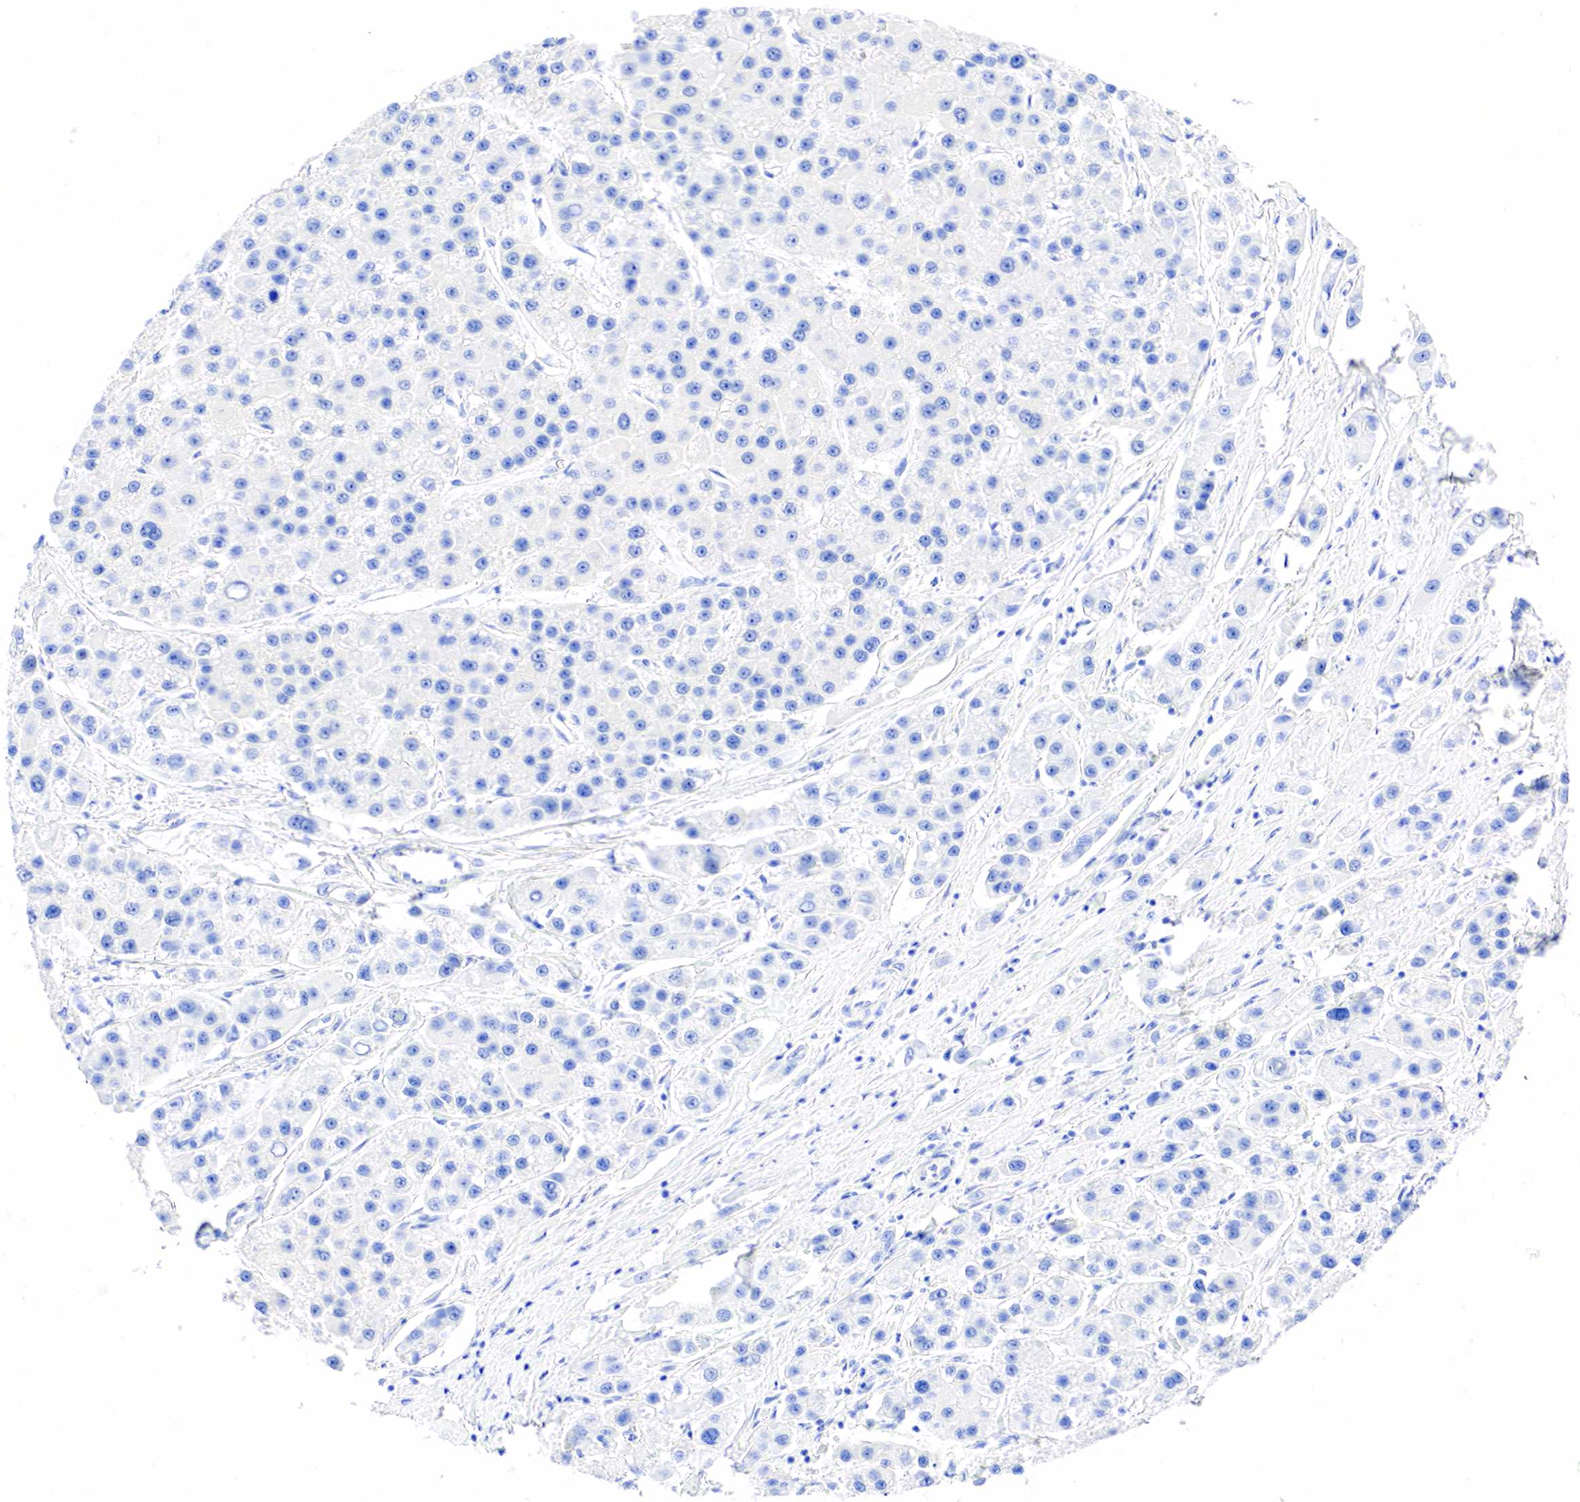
{"staining": {"intensity": "negative", "quantity": "none", "location": "none"}, "tissue": "liver cancer", "cell_type": "Tumor cells", "image_type": "cancer", "snomed": [{"axis": "morphology", "description": "Carcinoma, Hepatocellular, NOS"}, {"axis": "topography", "description": "Liver"}], "caption": "This is a image of immunohistochemistry (IHC) staining of liver cancer (hepatocellular carcinoma), which shows no positivity in tumor cells.", "gene": "CHGA", "patient": {"sex": "female", "age": 85}}